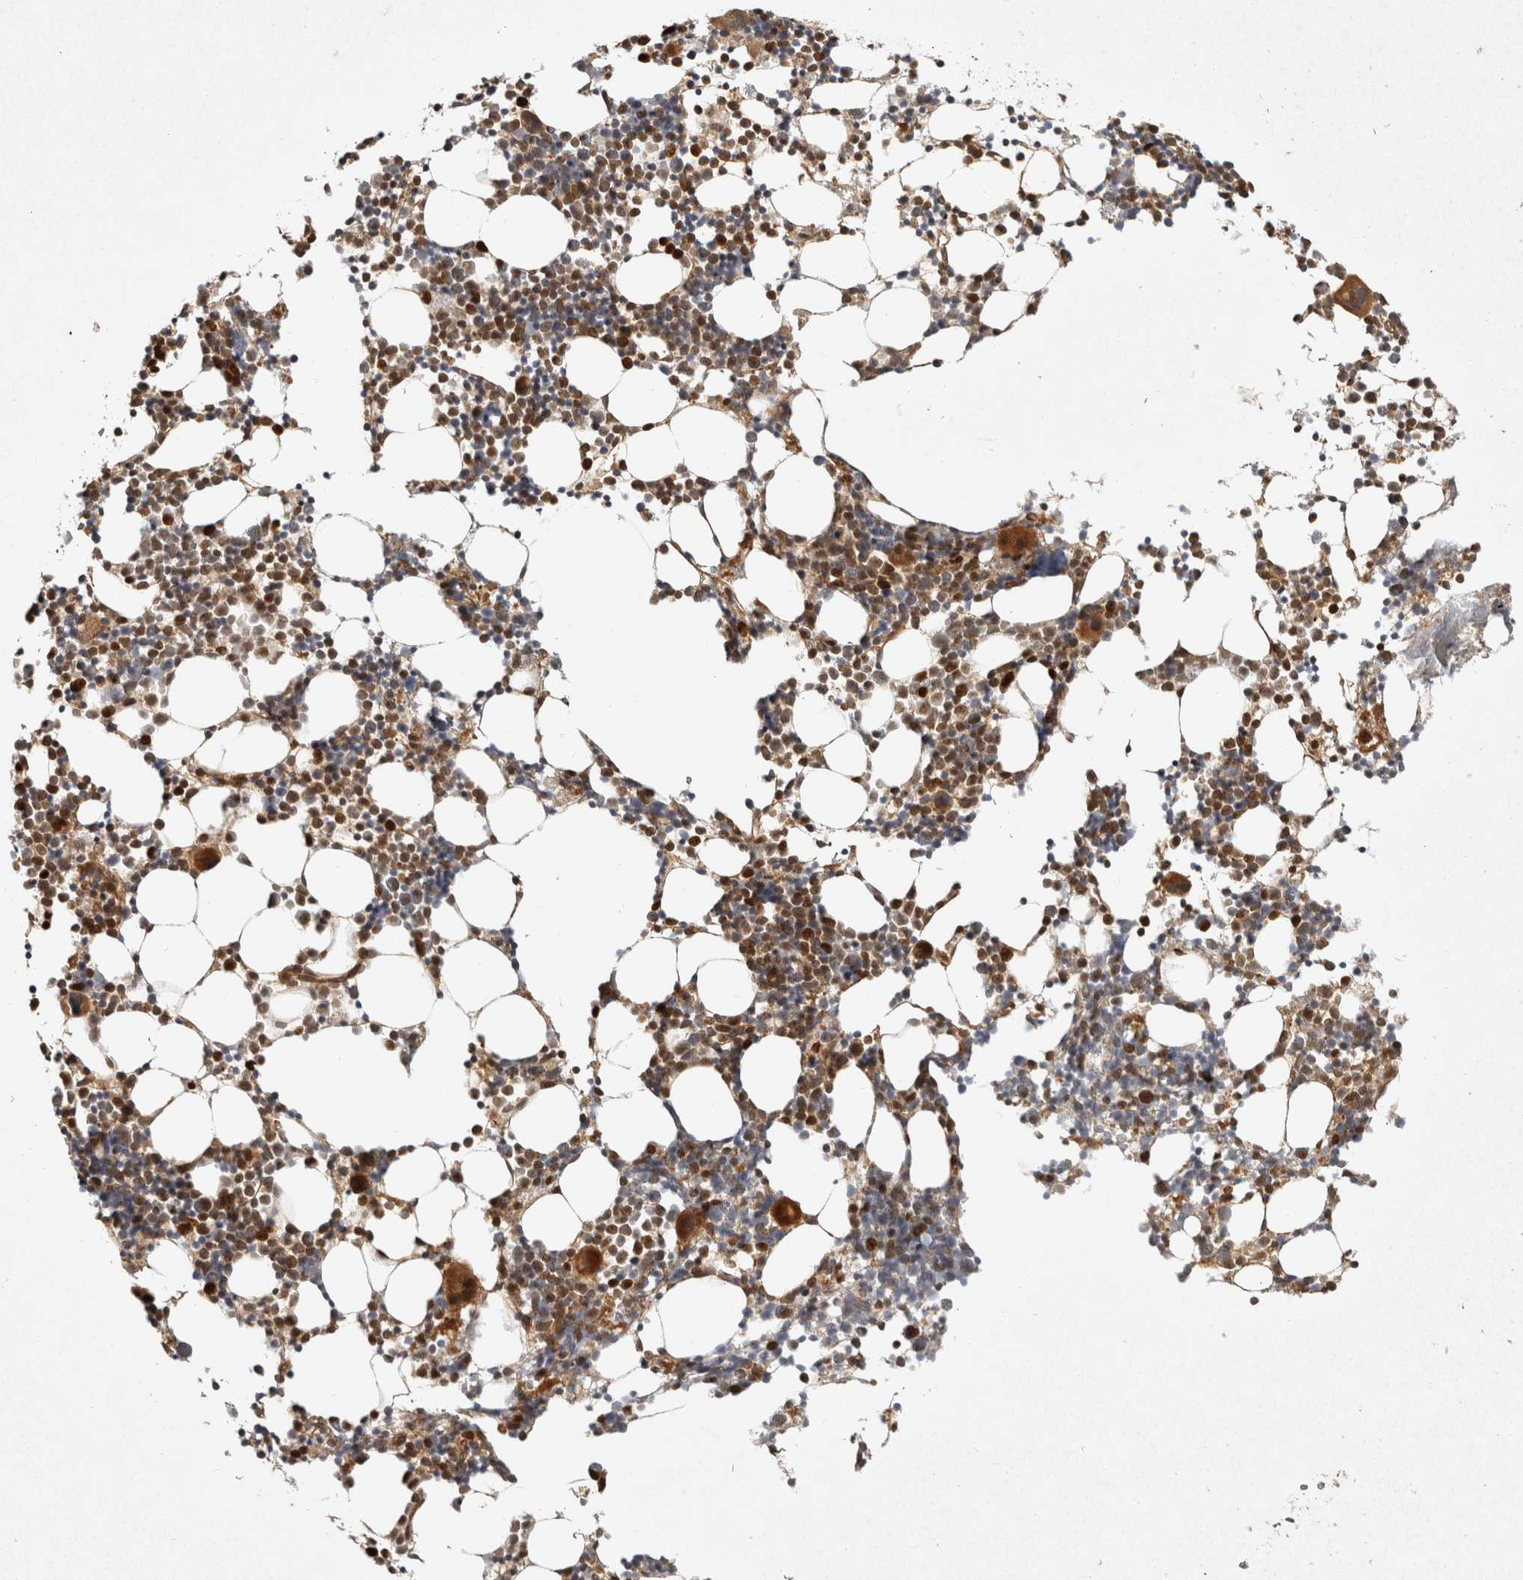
{"staining": {"intensity": "moderate", "quantity": ">75%", "location": "cytoplasmic/membranous,nuclear"}, "tissue": "bone marrow", "cell_type": "Hematopoietic cells", "image_type": "normal", "snomed": [{"axis": "morphology", "description": "Normal tissue, NOS"}, {"axis": "morphology", "description": "Inflammation, NOS"}, {"axis": "topography", "description": "Bone marrow"}], "caption": "Immunohistochemical staining of normal bone marrow reveals >75% levels of moderate cytoplasmic/membranous,nuclear protein positivity in approximately >75% of hematopoietic cells.", "gene": "CAMSAP2", "patient": {"sex": "male", "age": 21}}